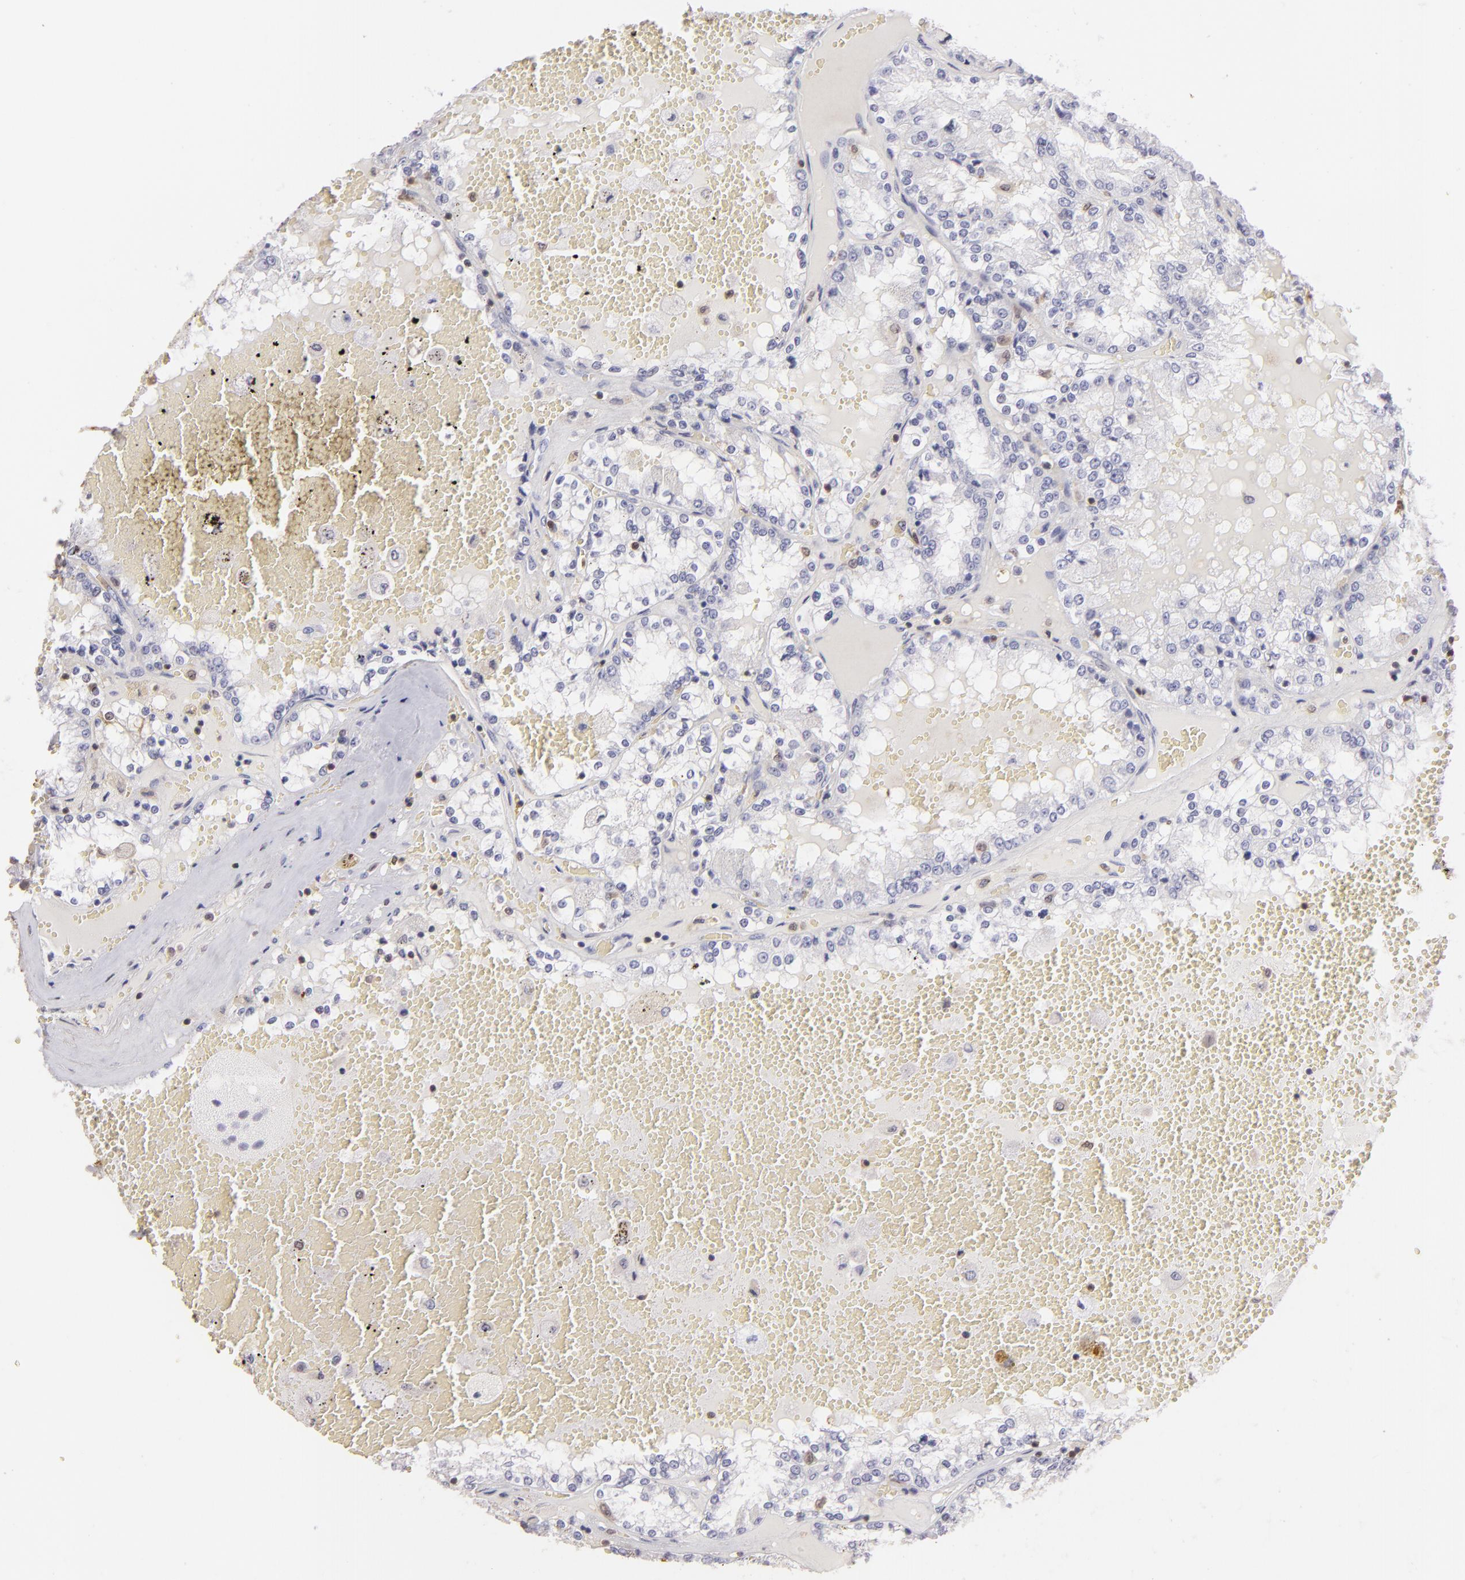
{"staining": {"intensity": "negative", "quantity": "none", "location": "none"}, "tissue": "renal cancer", "cell_type": "Tumor cells", "image_type": "cancer", "snomed": [{"axis": "morphology", "description": "Adenocarcinoma, NOS"}, {"axis": "topography", "description": "Kidney"}], "caption": "An IHC micrograph of renal adenocarcinoma is shown. There is no staining in tumor cells of renal adenocarcinoma.", "gene": "S100A2", "patient": {"sex": "female", "age": 56}}